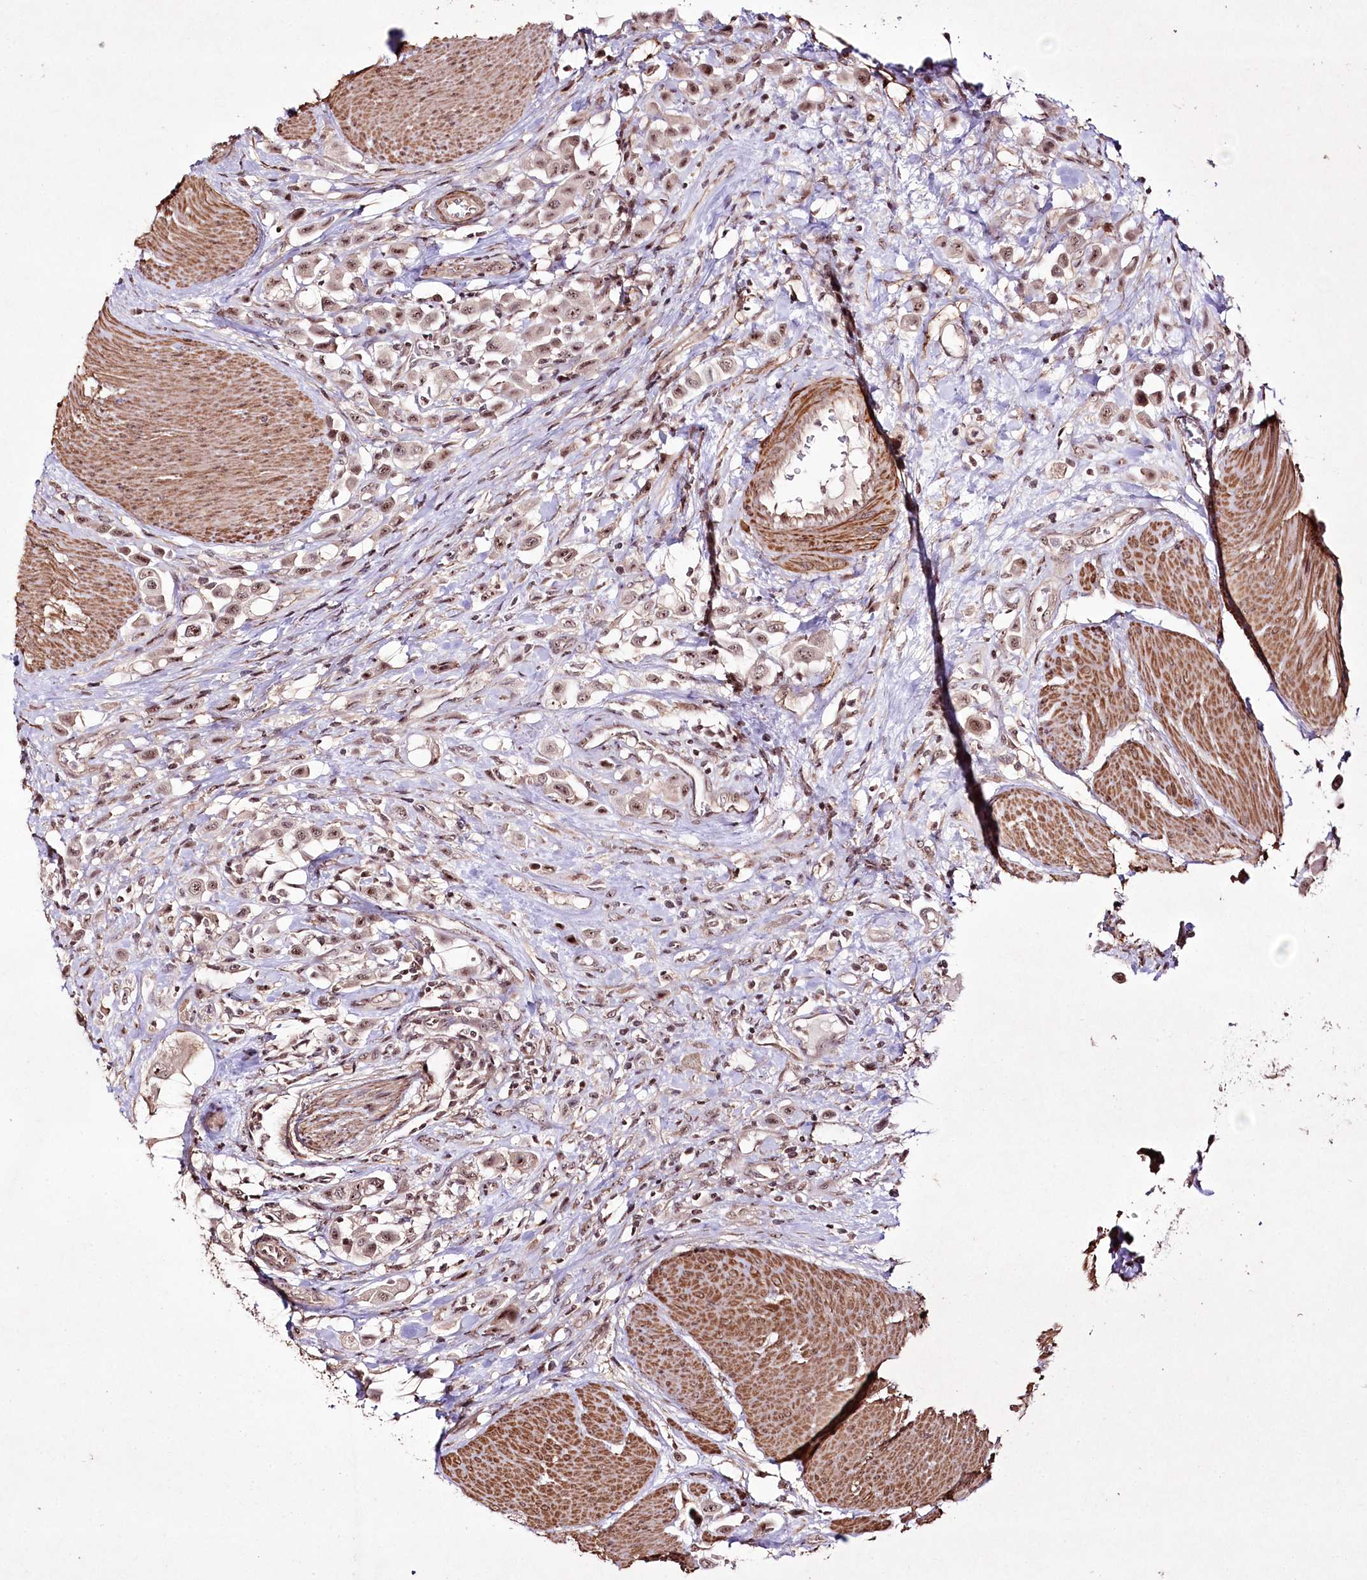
{"staining": {"intensity": "weak", "quantity": ">75%", "location": "nuclear"}, "tissue": "urothelial cancer", "cell_type": "Tumor cells", "image_type": "cancer", "snomed": [{"axis": "morphology", "description": "Urothelial carcinoma, High grade"}, {"axis": "topography", "description": "Urinary bladder"}], "caption": "High-magnification brightfield microscopy of high-grade urothelial carcinoma stained with DAB (3,3'-diaminobenzidine) (brown) and counterstained with hematoxylin (blue). tumor cells exhibit weak nuclear expression is appreciated in approximately>75% of cells.", "gene": "CCDC59", "patient": {"sex": "male", "age": 50}}